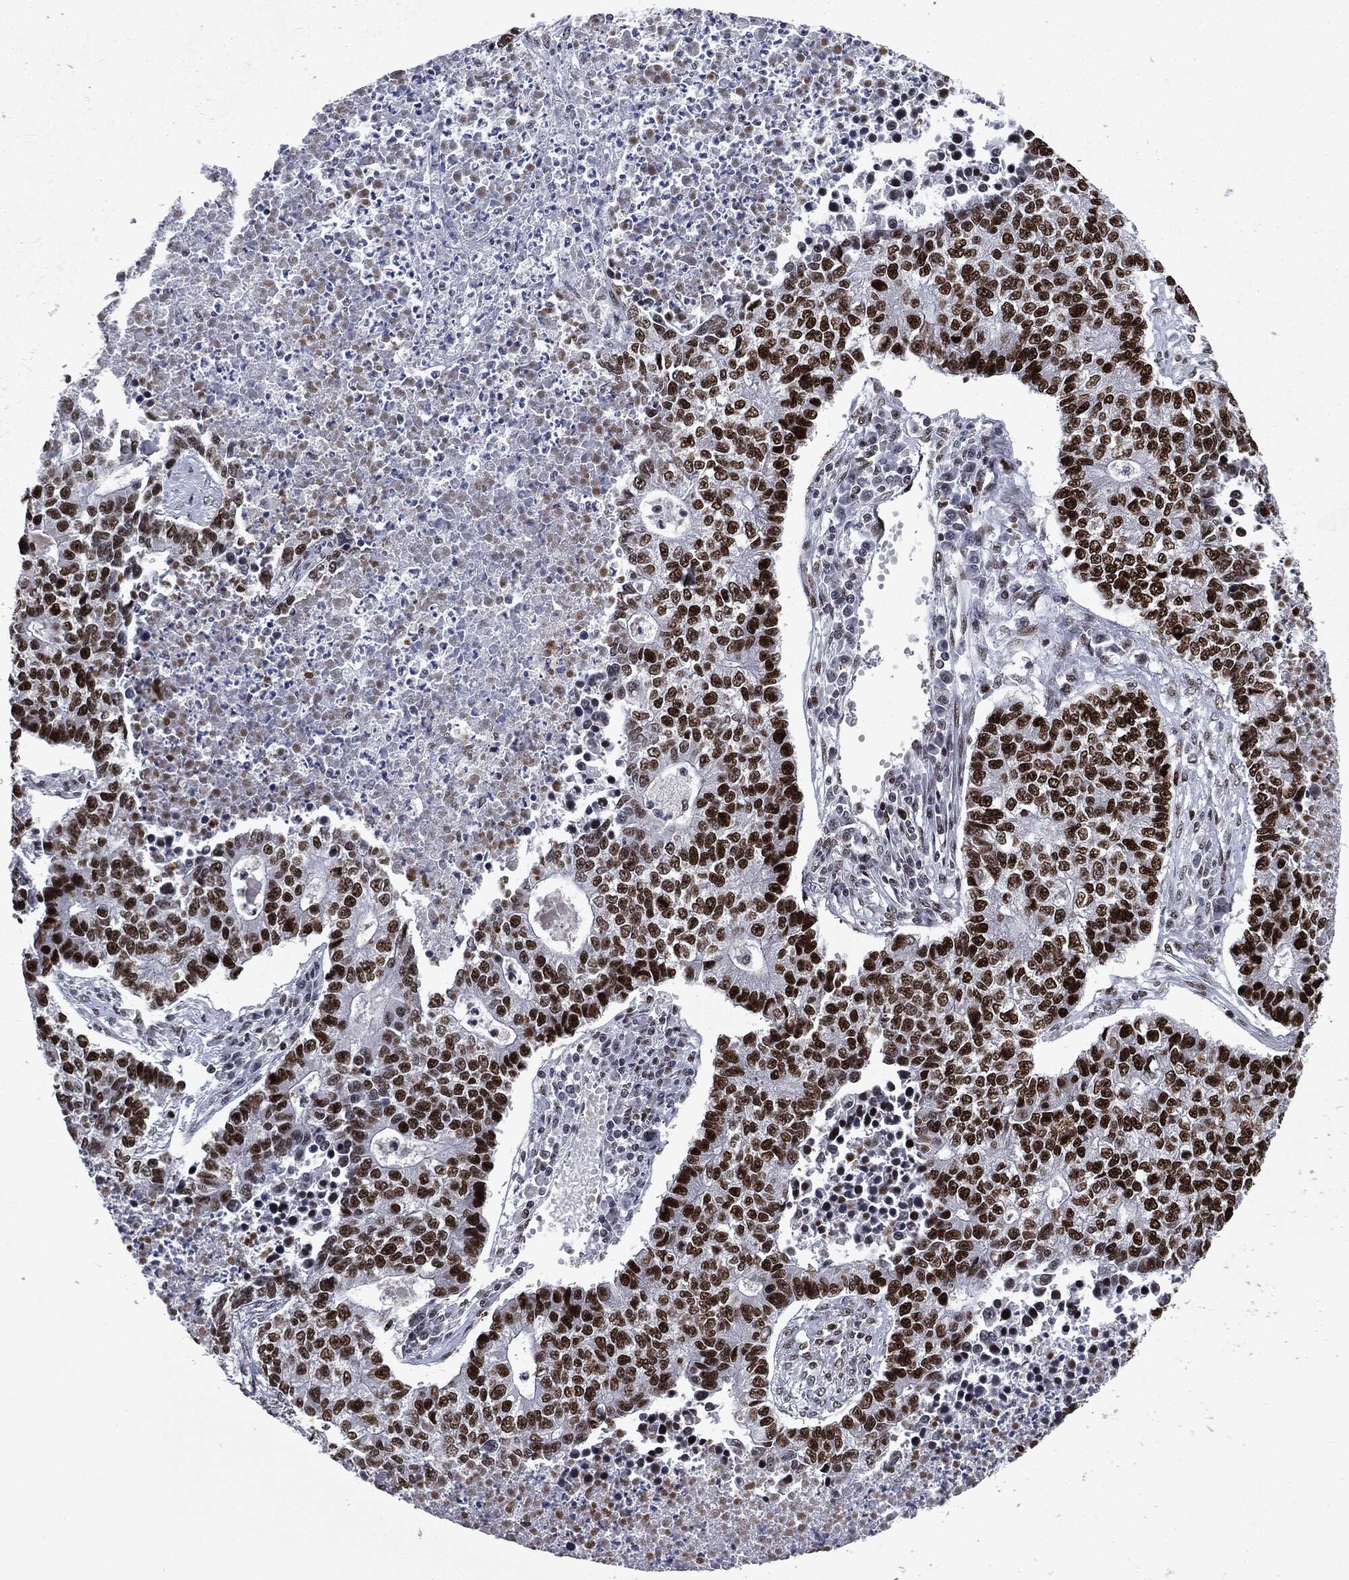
{"staining": {"intensity": "strong", "quantity": ">75%", "location": "nuclear"}, "tissue": "lung cancer", "cell_type": "Tumor cells", "image_type": "cancer", "snomed": [{"axis": "morphology", "description": "Adenocarcinoma, NOS"}, {"axis": "topography", "description": "Lung"}], "caption": "Immunohistochemistry staining of lung cancer, which reveals high levels of strong nuclear positivity in approximately >75% of tumor cells indicating strong nuclear protein staining. The staining was performed using DAB (brown) for protein detection and nuclei were counterstained in hematoxylin (blue).", "gene": "MSH2", "patient": {"sex": "male", "age": 57}}